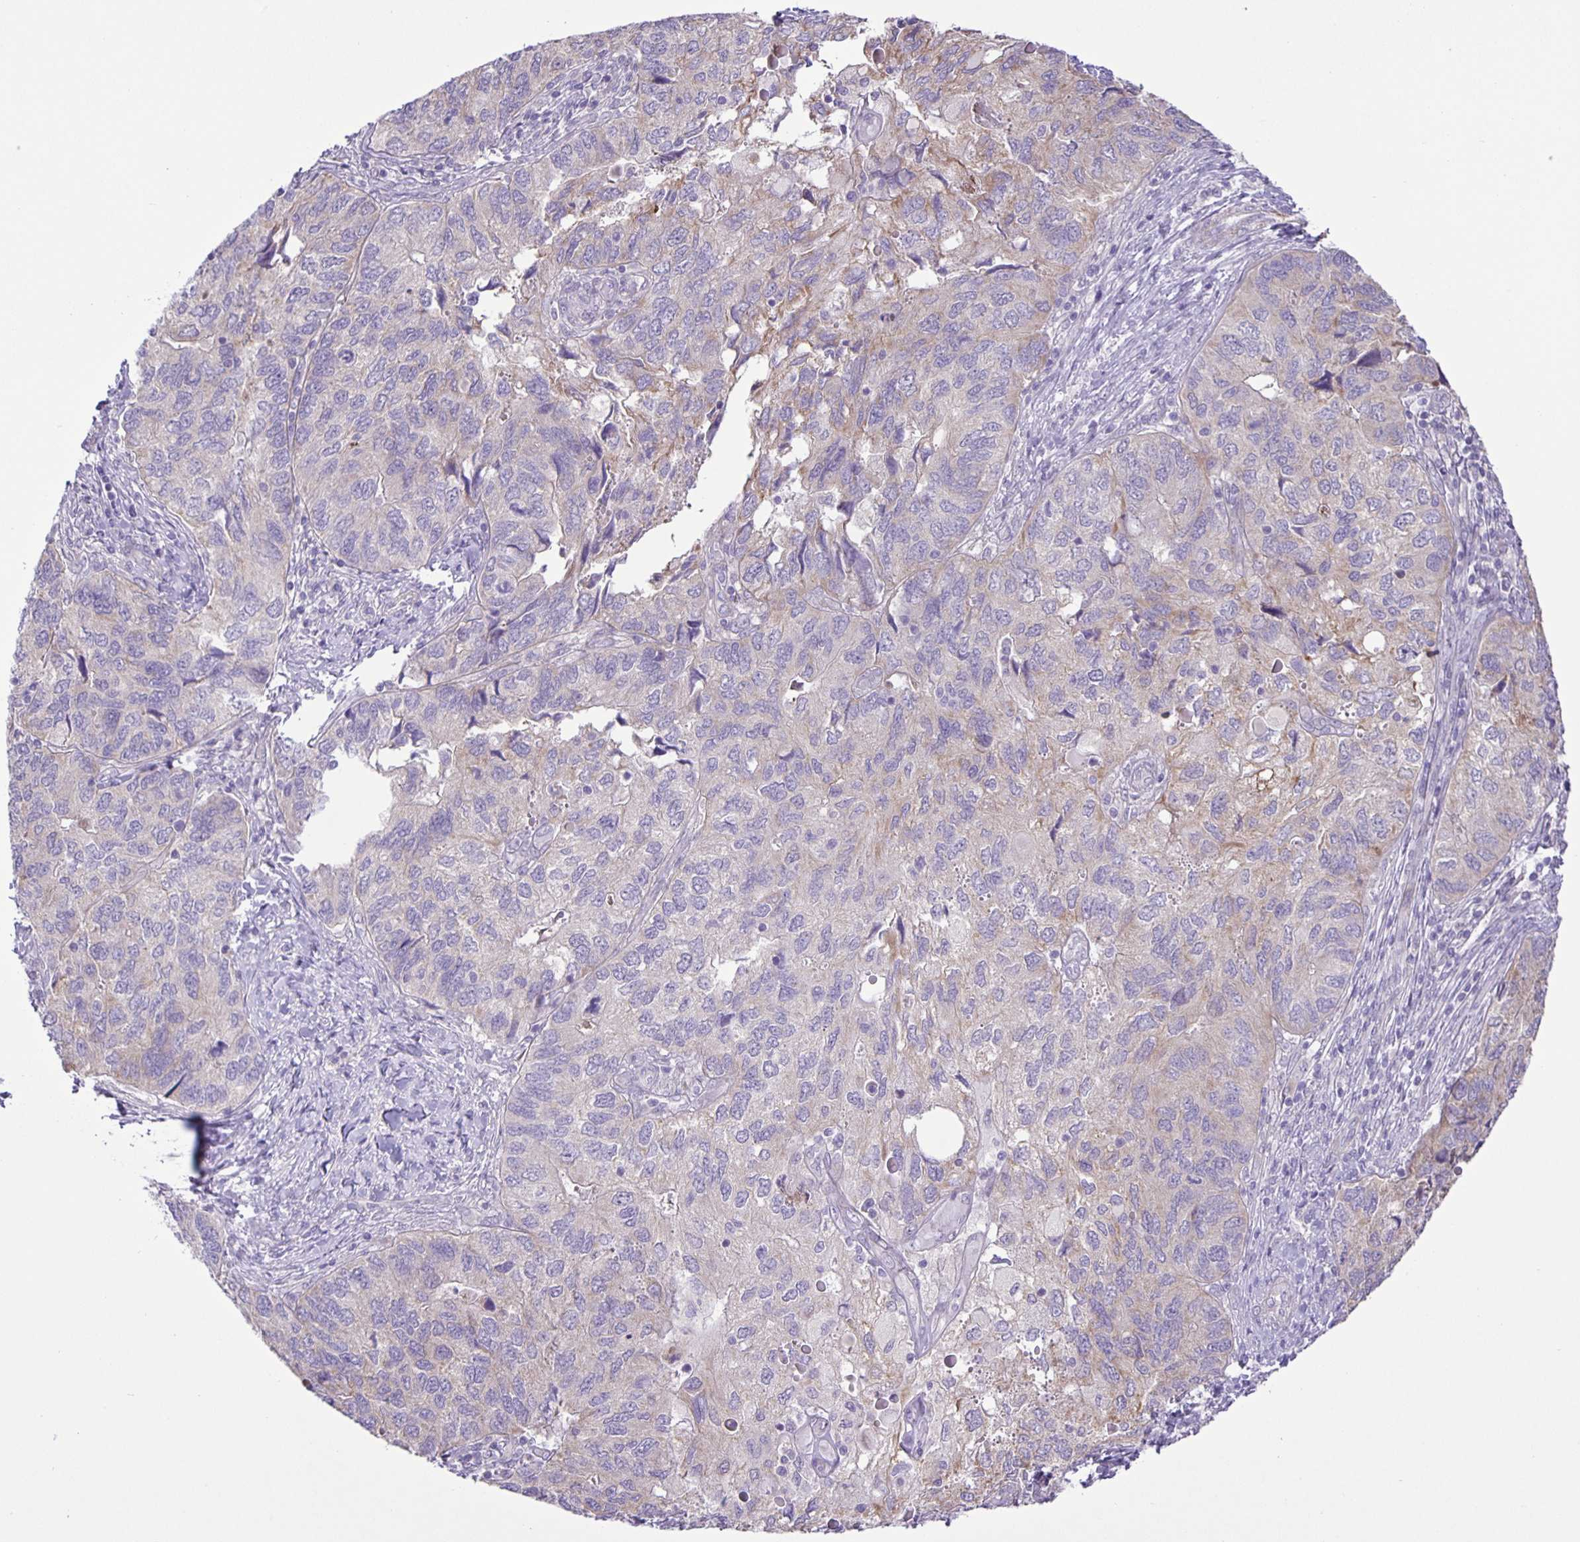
{"staining": {"intensity": "negative", "quantity": "none", "location": "none"}, "tissue": "endometrial cancer", "cell_type": "Tumor cells", "image_type": "cancer", "snomed": [{"axis": "morphology", "description": "Carcinoma, NOS"}, {"axis": "topography", "description": "Uterus"}], "caption": "The histopathology image exhibits no significant positivity in tumor cells of endometrial cancer (carcinoma).", "gene": "ADCK1", "patient": {"sex": "female", "age": 76}}